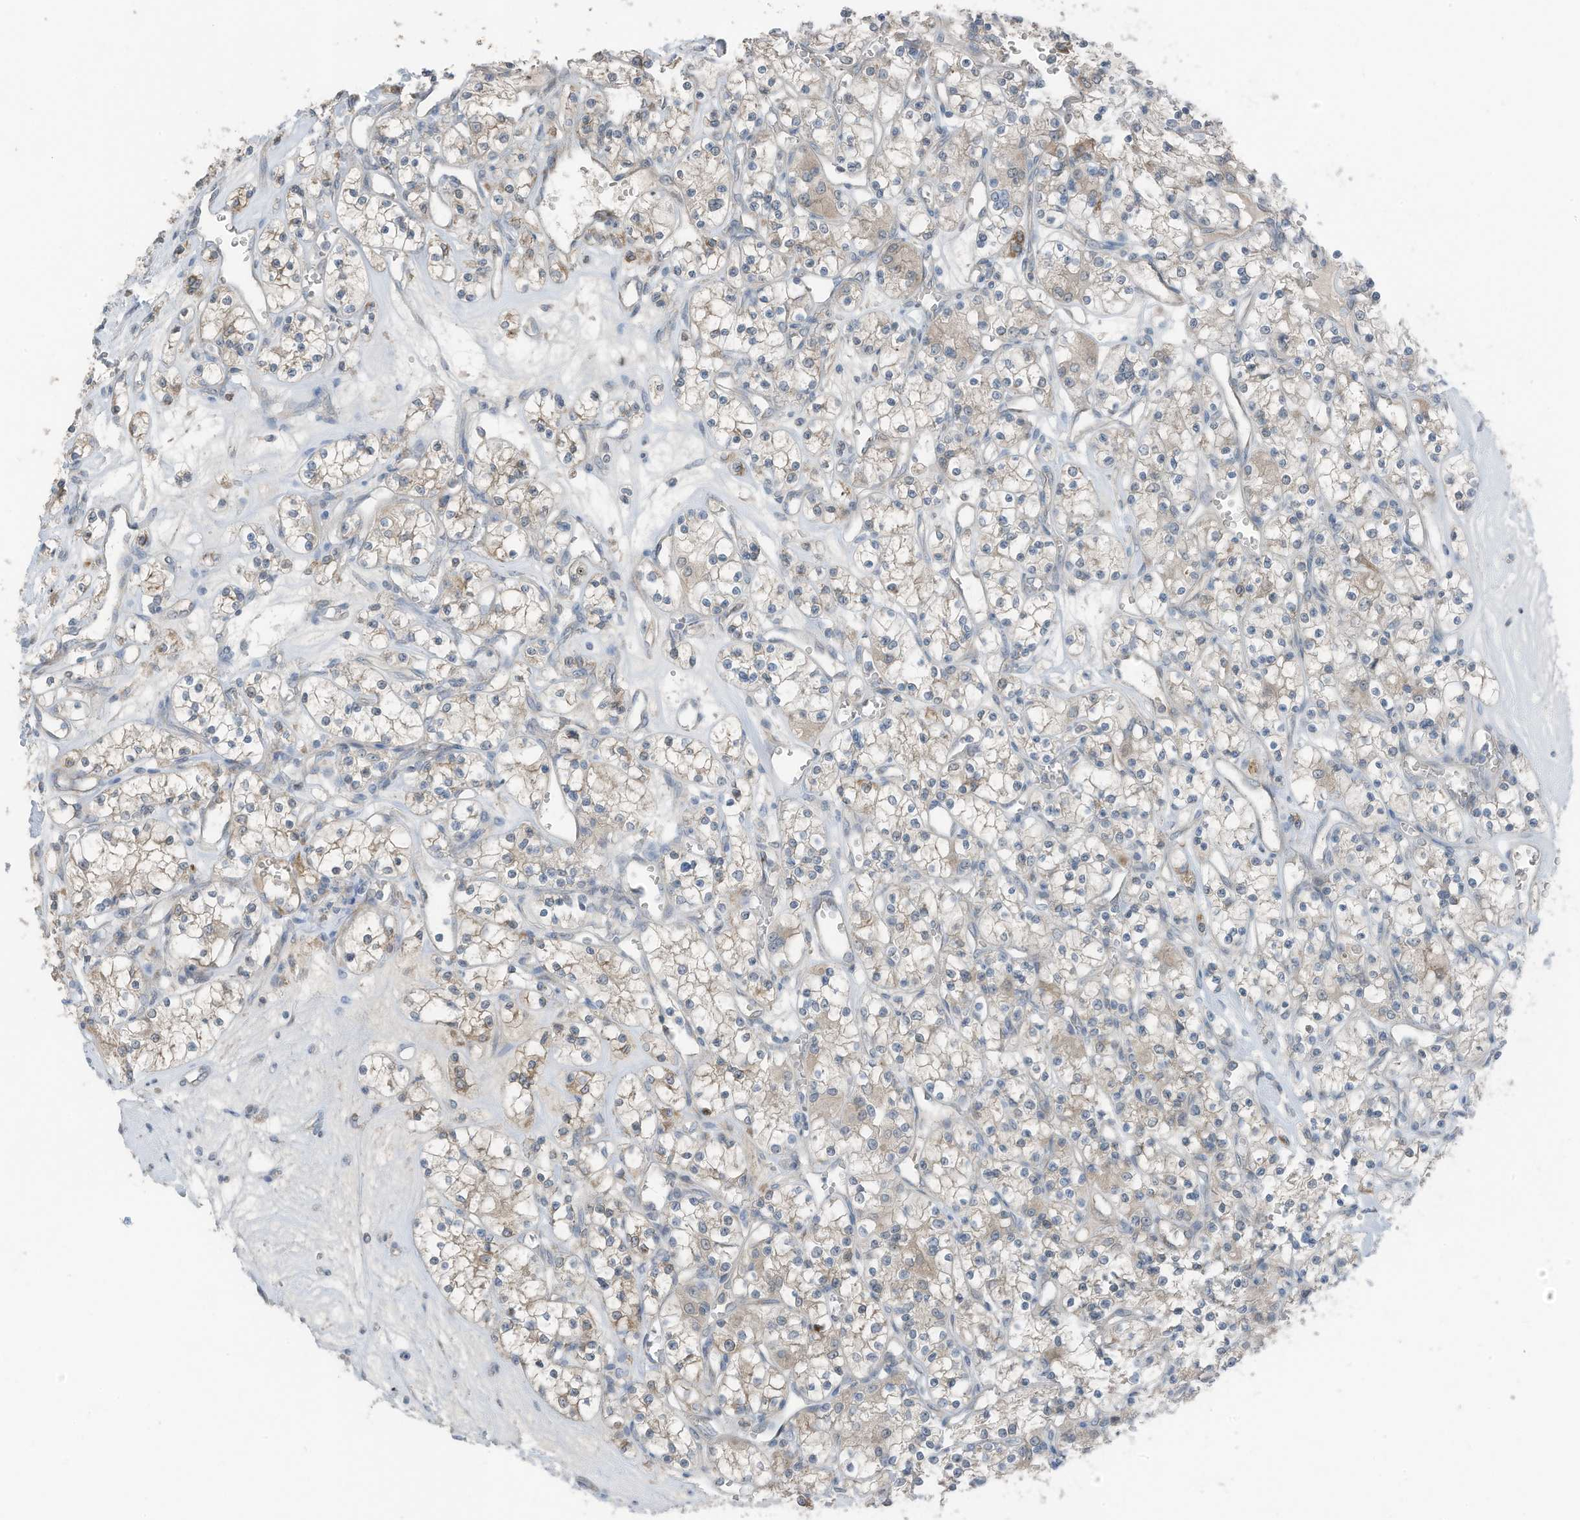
{"staining": {"intensity": "weak", "quantity": "<25%", "location": "cytoplasmic/membranous"}, "tissue": "renal cancer", "cell_type": "Tumor cells", "image_type": "cancer", "snomed": [{"axis": "morphology", "description": "Adenocarcinoma, NOS"}, {"axis": "topography", "description": "Kidney"}], "caption": "This is a photomicrograph of immunohistochemistry staining of renal cancer (adenocarcinoma), which shows no staining in tumor cells.", "gene": "ARHGEF33", "patient": {"sex": "female", "age": 59}}